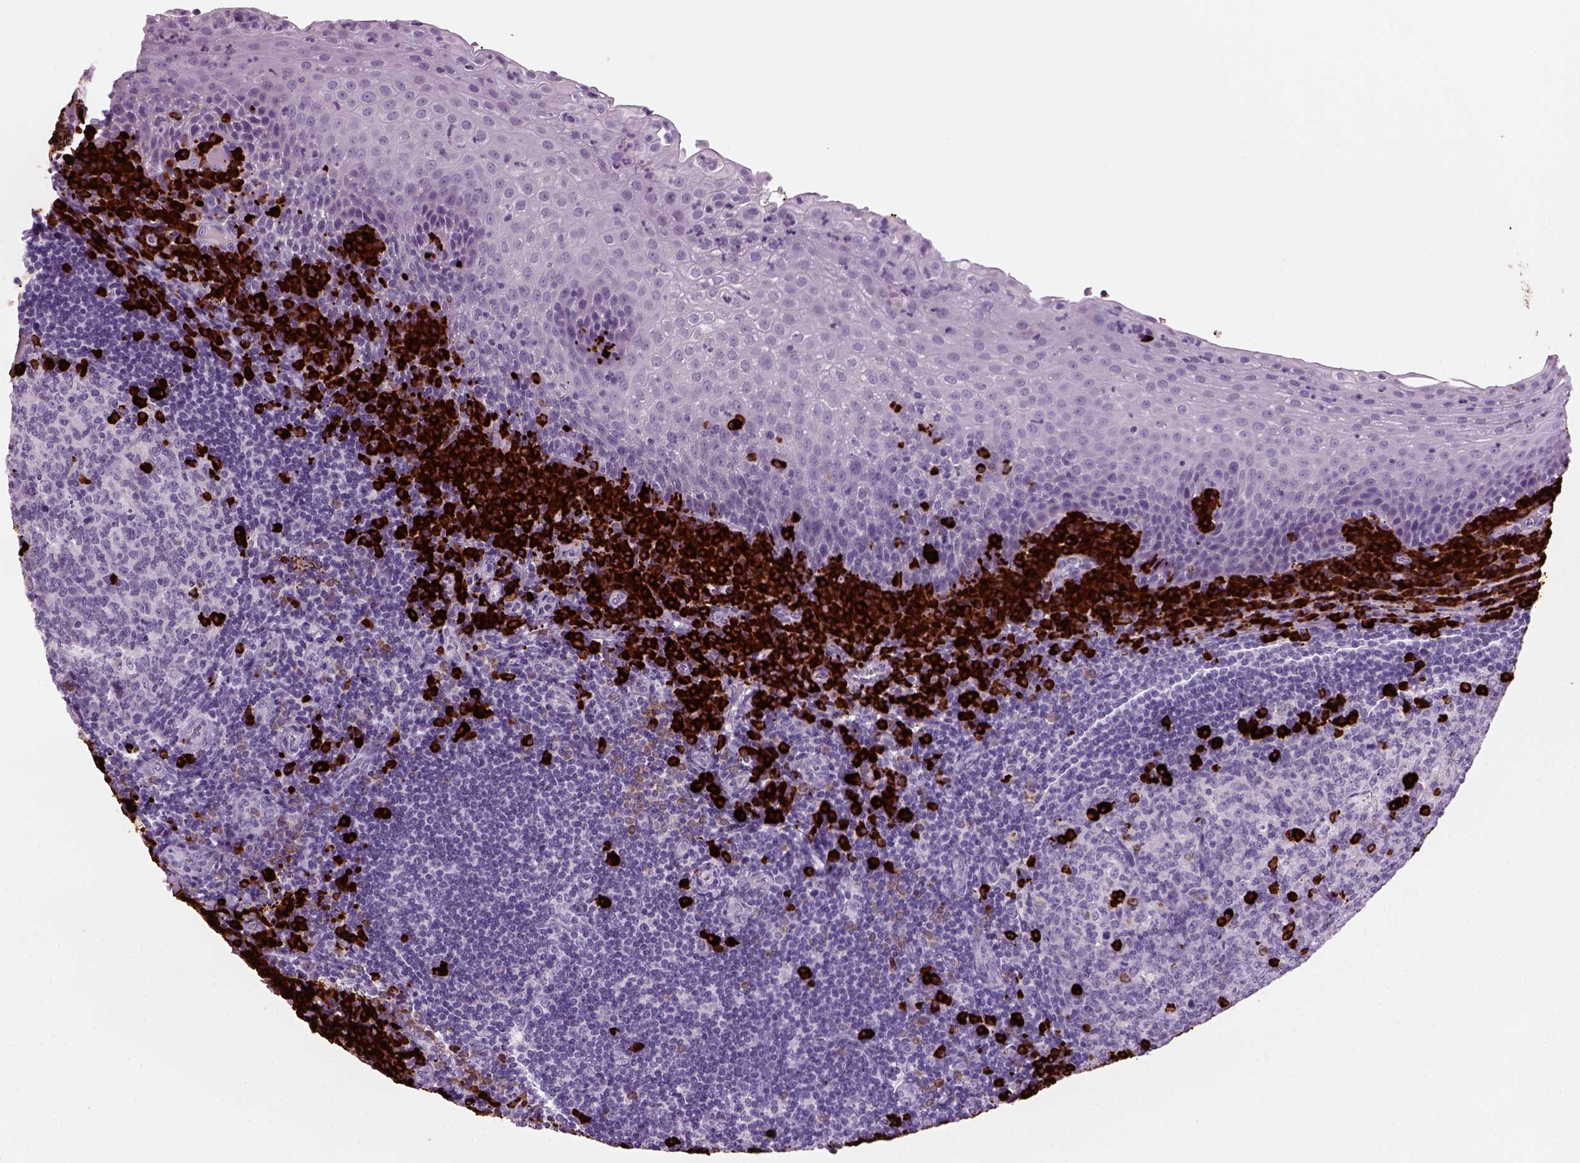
{"staining": {"intensity": "strong", "quantity": "<25%", "location": "cytoplasmic/membranous"}, "tissue": "tonsil", "cell_type": "Germinal center cells", "image_type": "normal", "snomed": [{"axis": "morphology", "description": "Normal tissue, NOS"}, {"axis": "morphology", "description": "Inflammation, NOS"}, {"axis": "topography", "description": "Tonsil"}], "caption": "Human tonsil stained with a brown dye demonstrates strong cytoplasmic/membranous positive staining in about <25% of germinal center cells.", "gene": "MZB1", "patient": {"sex": "female", "age": 31}}